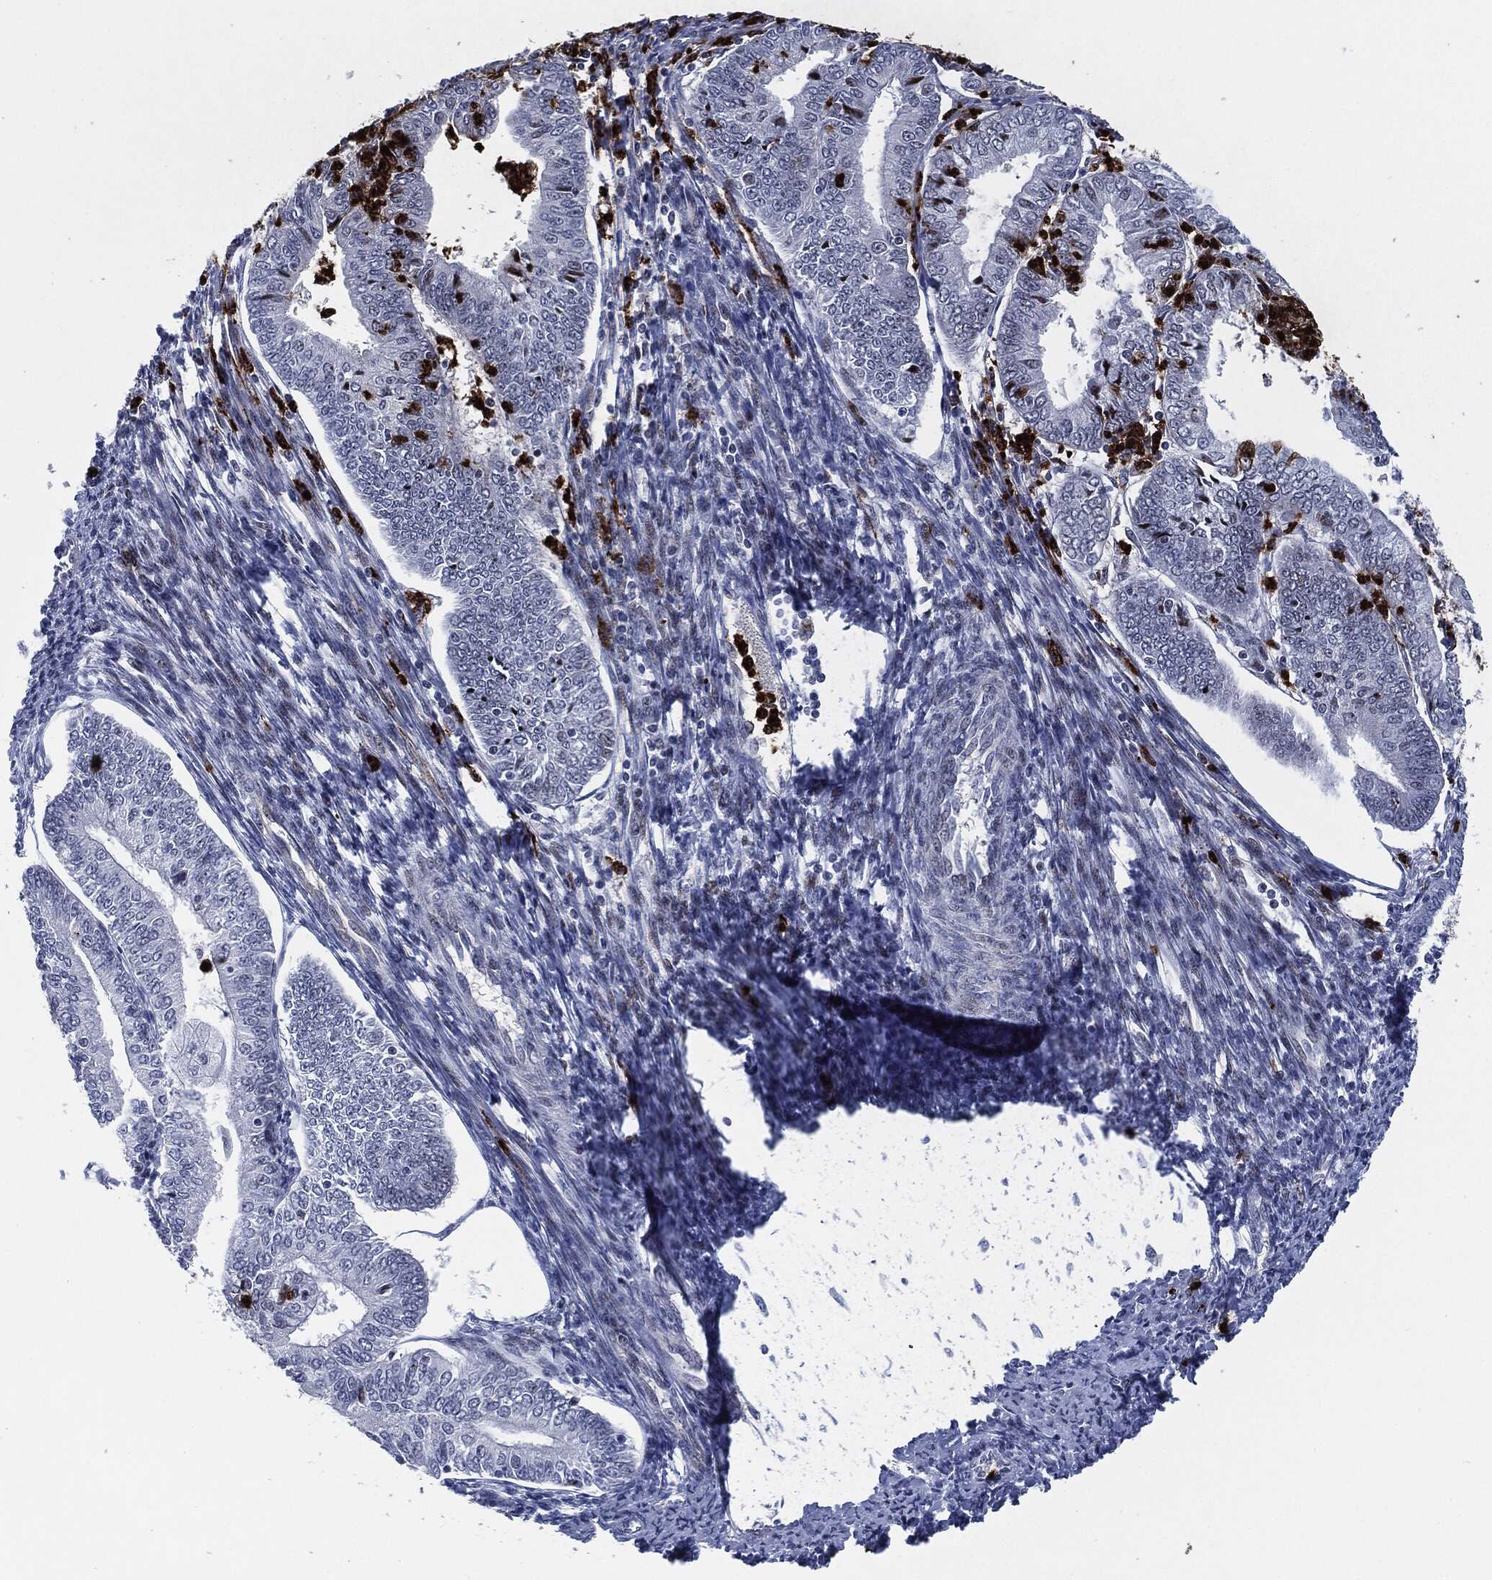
{"staining": {"intensity": "moderate", "quantity": "<25%", "location": "nuclear"}, "tissue": "endometrial cancer", "cell_type": "Tumor cells", "image_type": "cancer", "snomed": [{"axis": "morphology", "description": "Adenocarcinoma, NOS"}, {"axis": "topography", "description": "Endometrium"}], "caption": "Protein expression analysis of human endometrial adenocarcinoma reveals moderate nuclear staining in approximately <25% of tumor cells.", "gene": "MPO", "patient": {"sex": "female", "age": 56}}